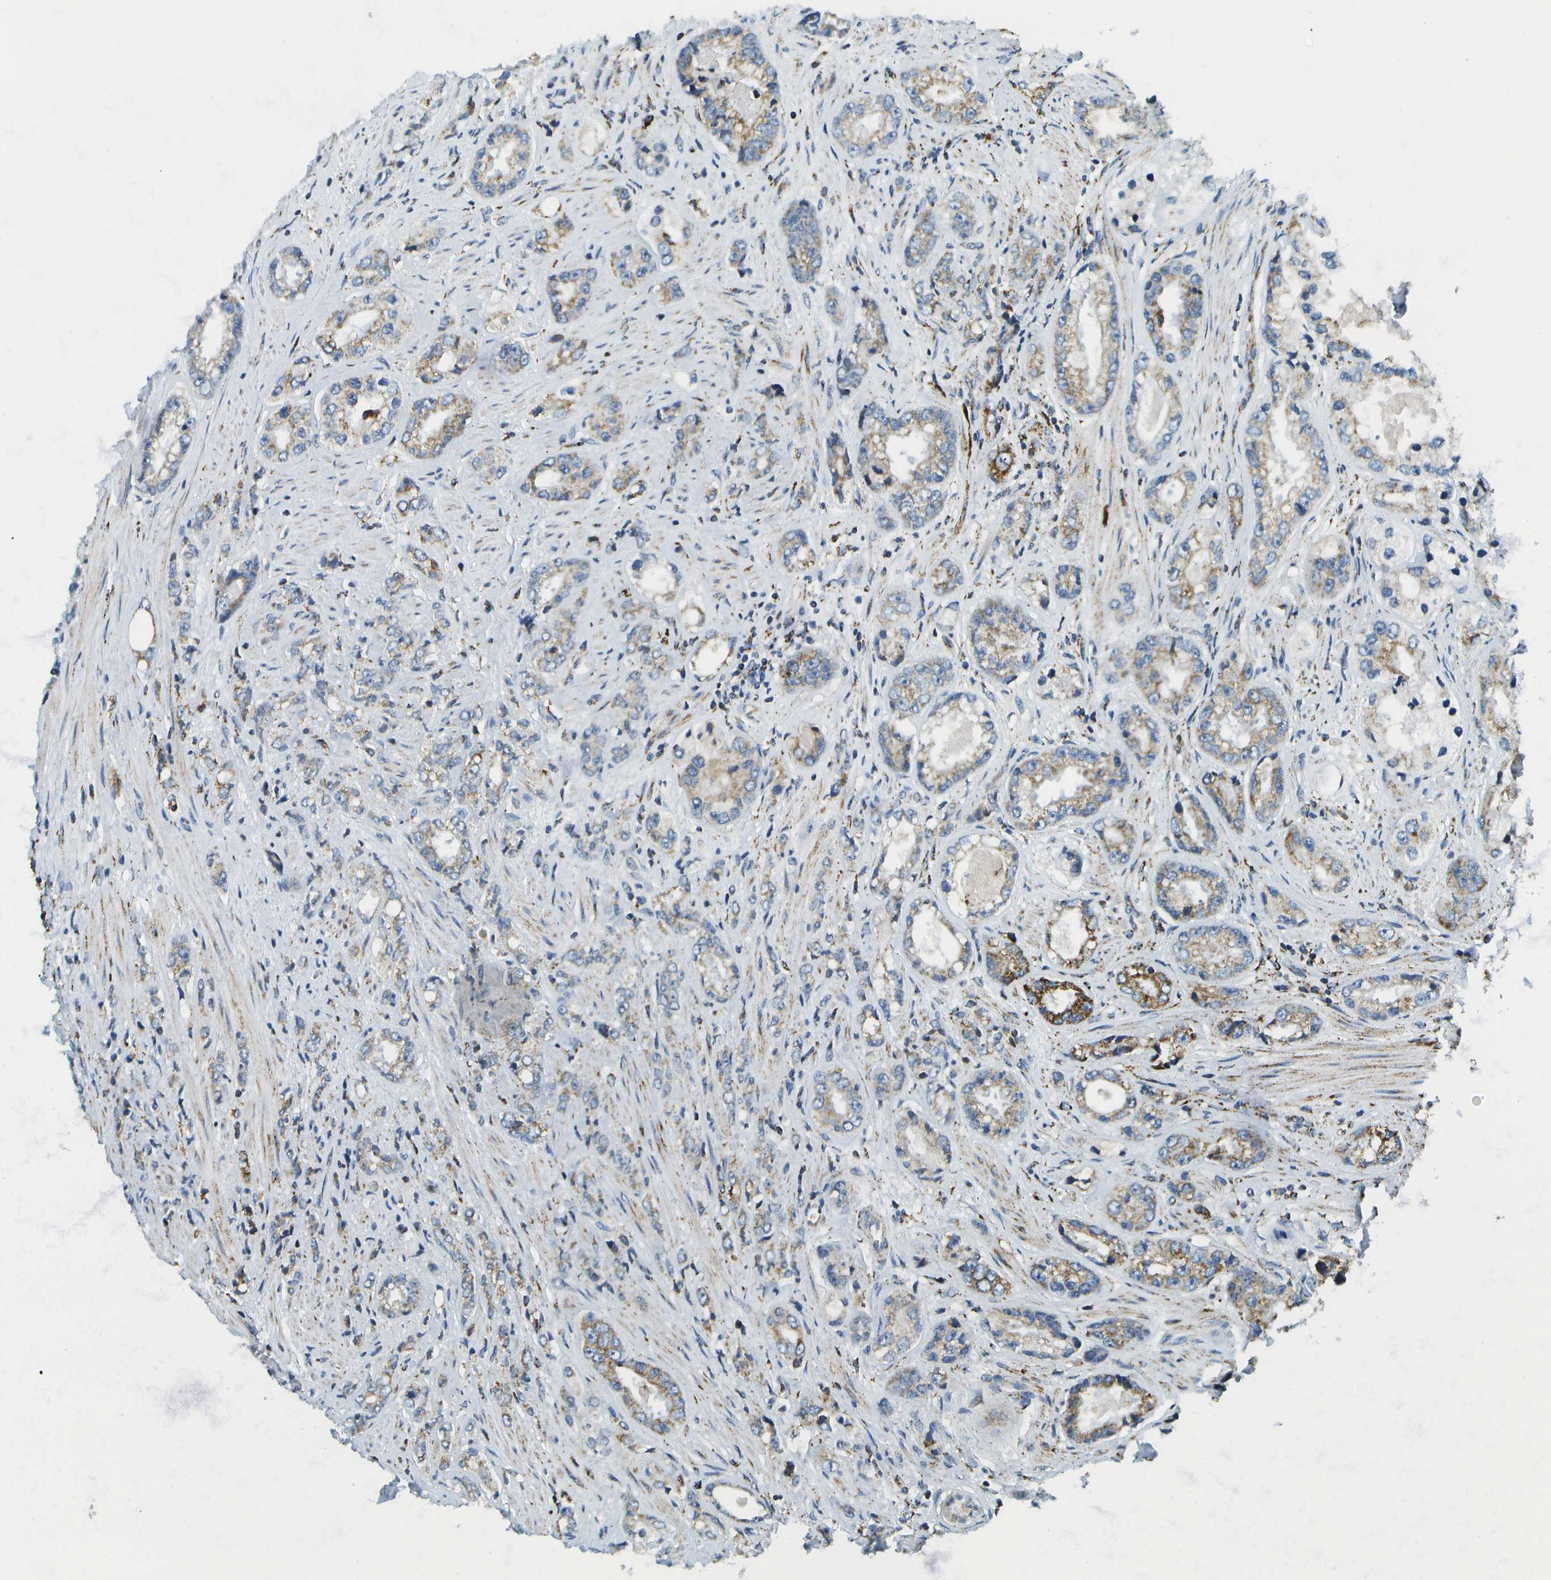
{"staining": {"intensity": "moderate", "quantity": "25%-75%", "location": "cytoplasmic/membranous"}, "tissue": "prostate cancer", "cell_type": "Tumor cells", "image_type": "cancer", "snomed": [{"axis": "morphology", "description": "Adenocarcinoma, High grade"}, {"axis": "topography", "description": "Prostate"}], "caption": "This is an image of immunohistochemistry (IHC) staining of prostate cancer, which shows moderate positivity in the cytoplasmic/membranous of tumor cells.", "gene": "HLCS", "patient": {"sex": "male", "age": 61}}